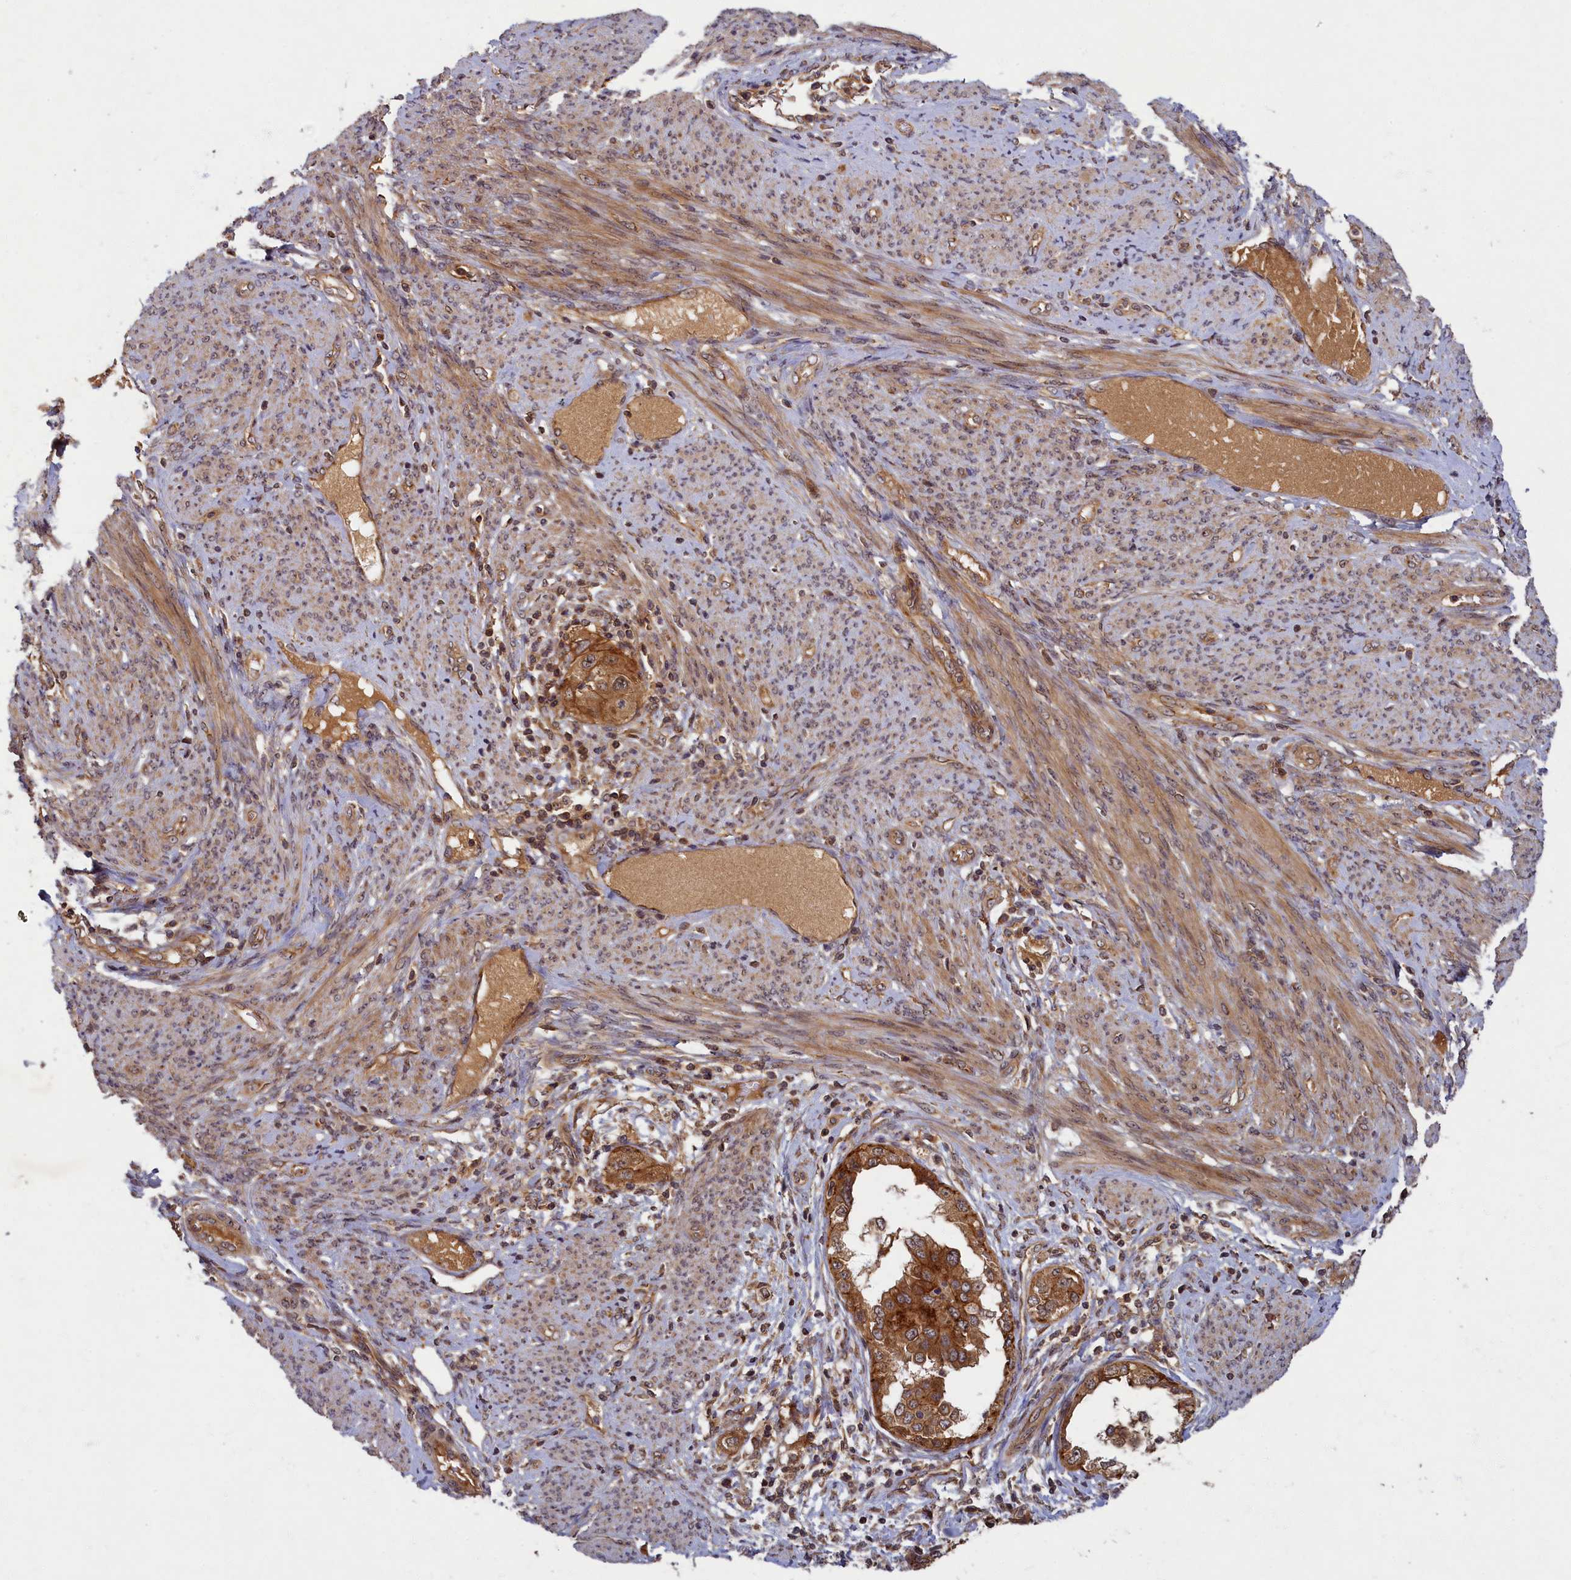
{"staining": {"intensity": "moderate", "quantity": ">75%", "location": "cytoplasmic/membranous"}, "tissue": "endometrial cancer", "cell_type": "Tumor cells", "image_type": "cancer", "snomed": [{"axis": "morphology", "description": "Adenocarcinoma, NOS"}, {"axis": "topography", "description": "Endometrium"}], "caption": "Immunohistochemistry (IHC) histopathology image of endometrial cancer (adenocarcinoma) stained for a protein (brown), which exhibits medium levels of moderate cytoplasmic/membranous positivity in approximately >75% of tumor cells.", "gene": "BICD1", "patient": {"sex": "female", "age": 85}}